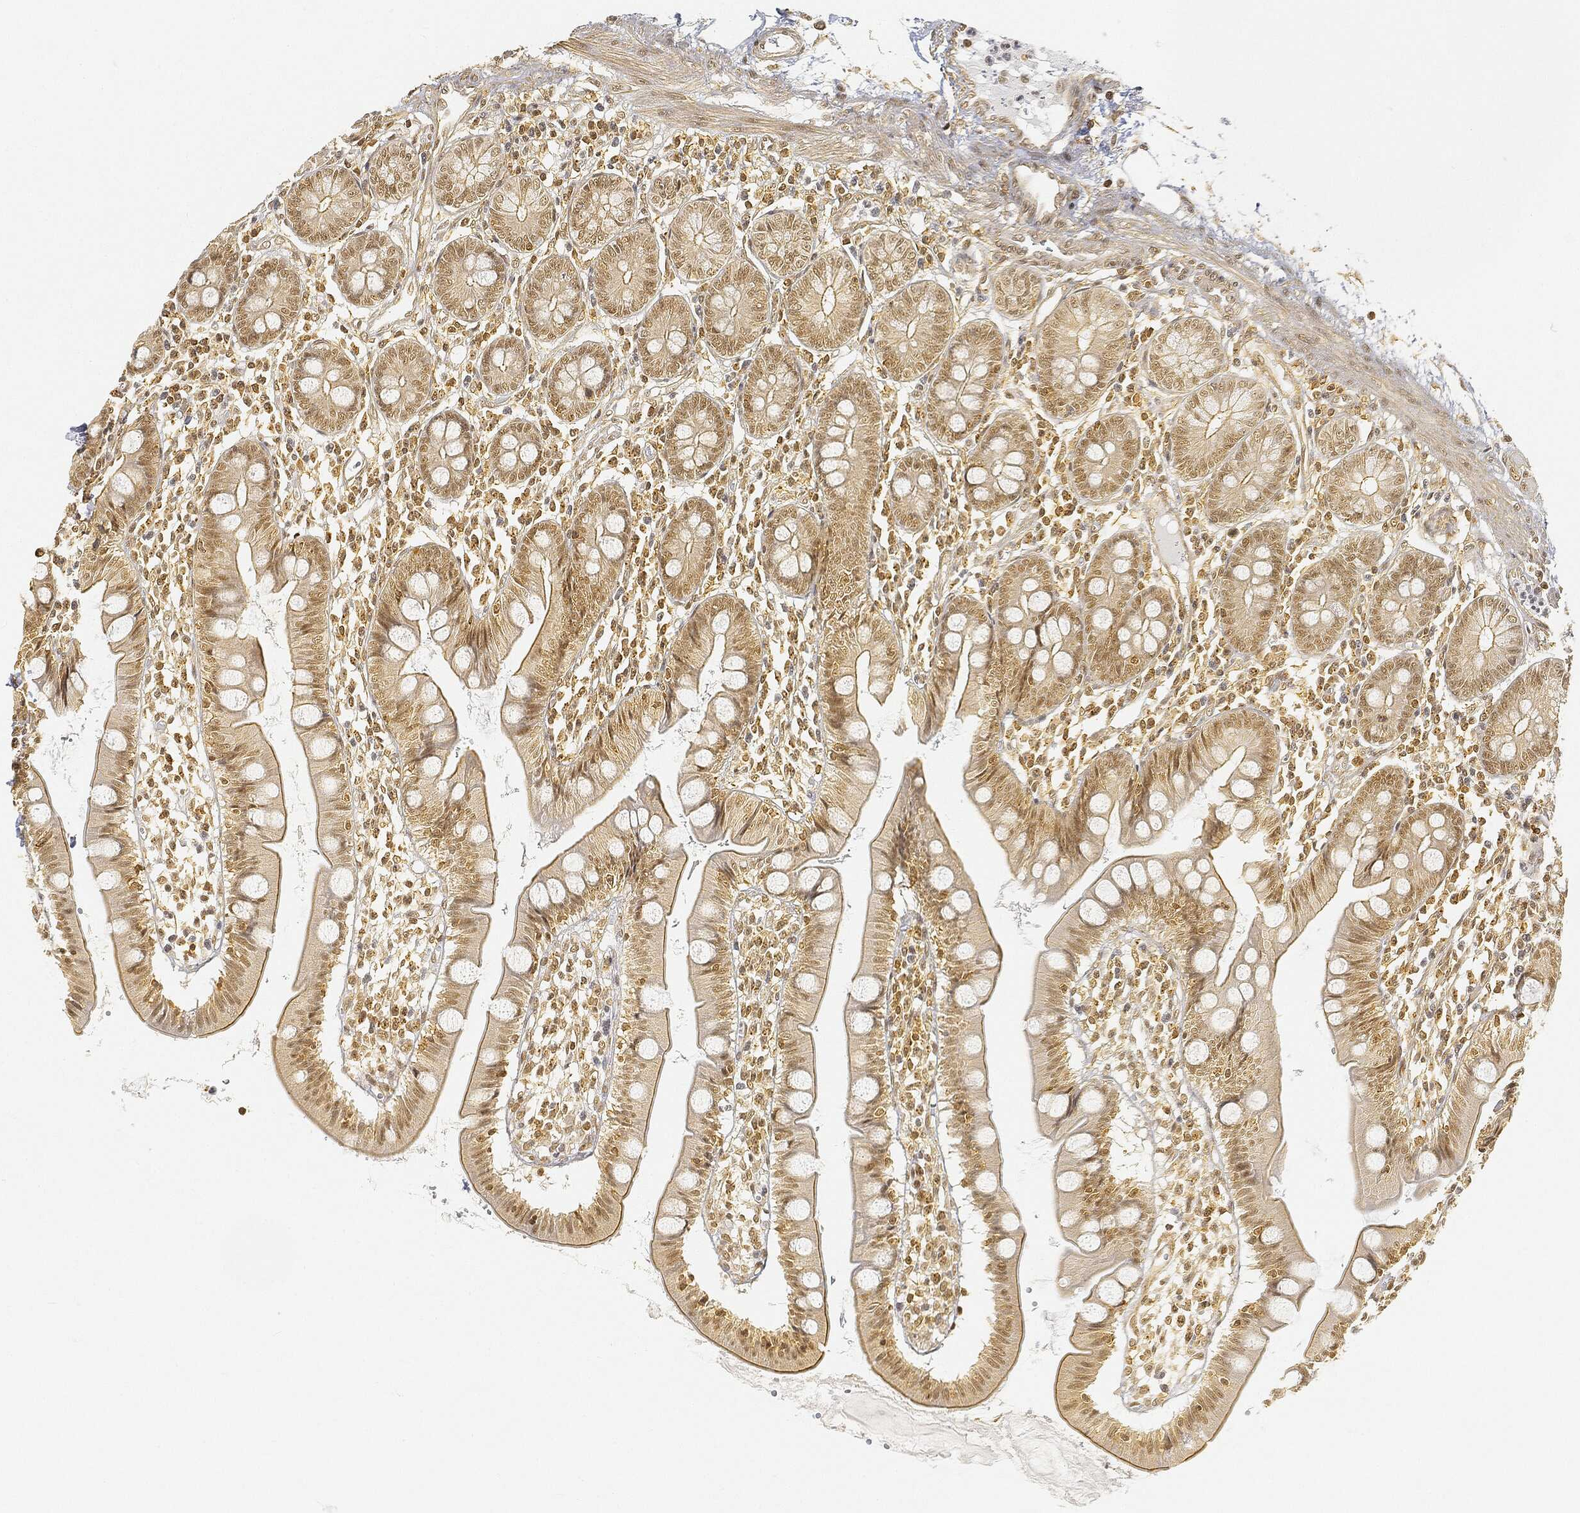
{"staining": {"intensity": "moderate", "quantity": ">75%", "location": "cytoplasmic/membranous,nuclear"}, "tissue": "small intestine", "cell_type": "Glandular cells", "image_type": "normal", "snomed": [{"axis": "morphology", "description": "Normal tissue, NOS"}, {"axis": "topography", "description": "Small intestine"}], "caption": "Glandular cells display medium levels of moderate cytoplasmic/membranous,nuclear staining in approximately >75% of cells in normal human small intestine. The staining was performed using DAB, with brown indicating positive protein expression. Nuclei are stained blue with hematoxylin.", "gene": "RSRC2", "patient": {"sex": "male", "age": 88}}